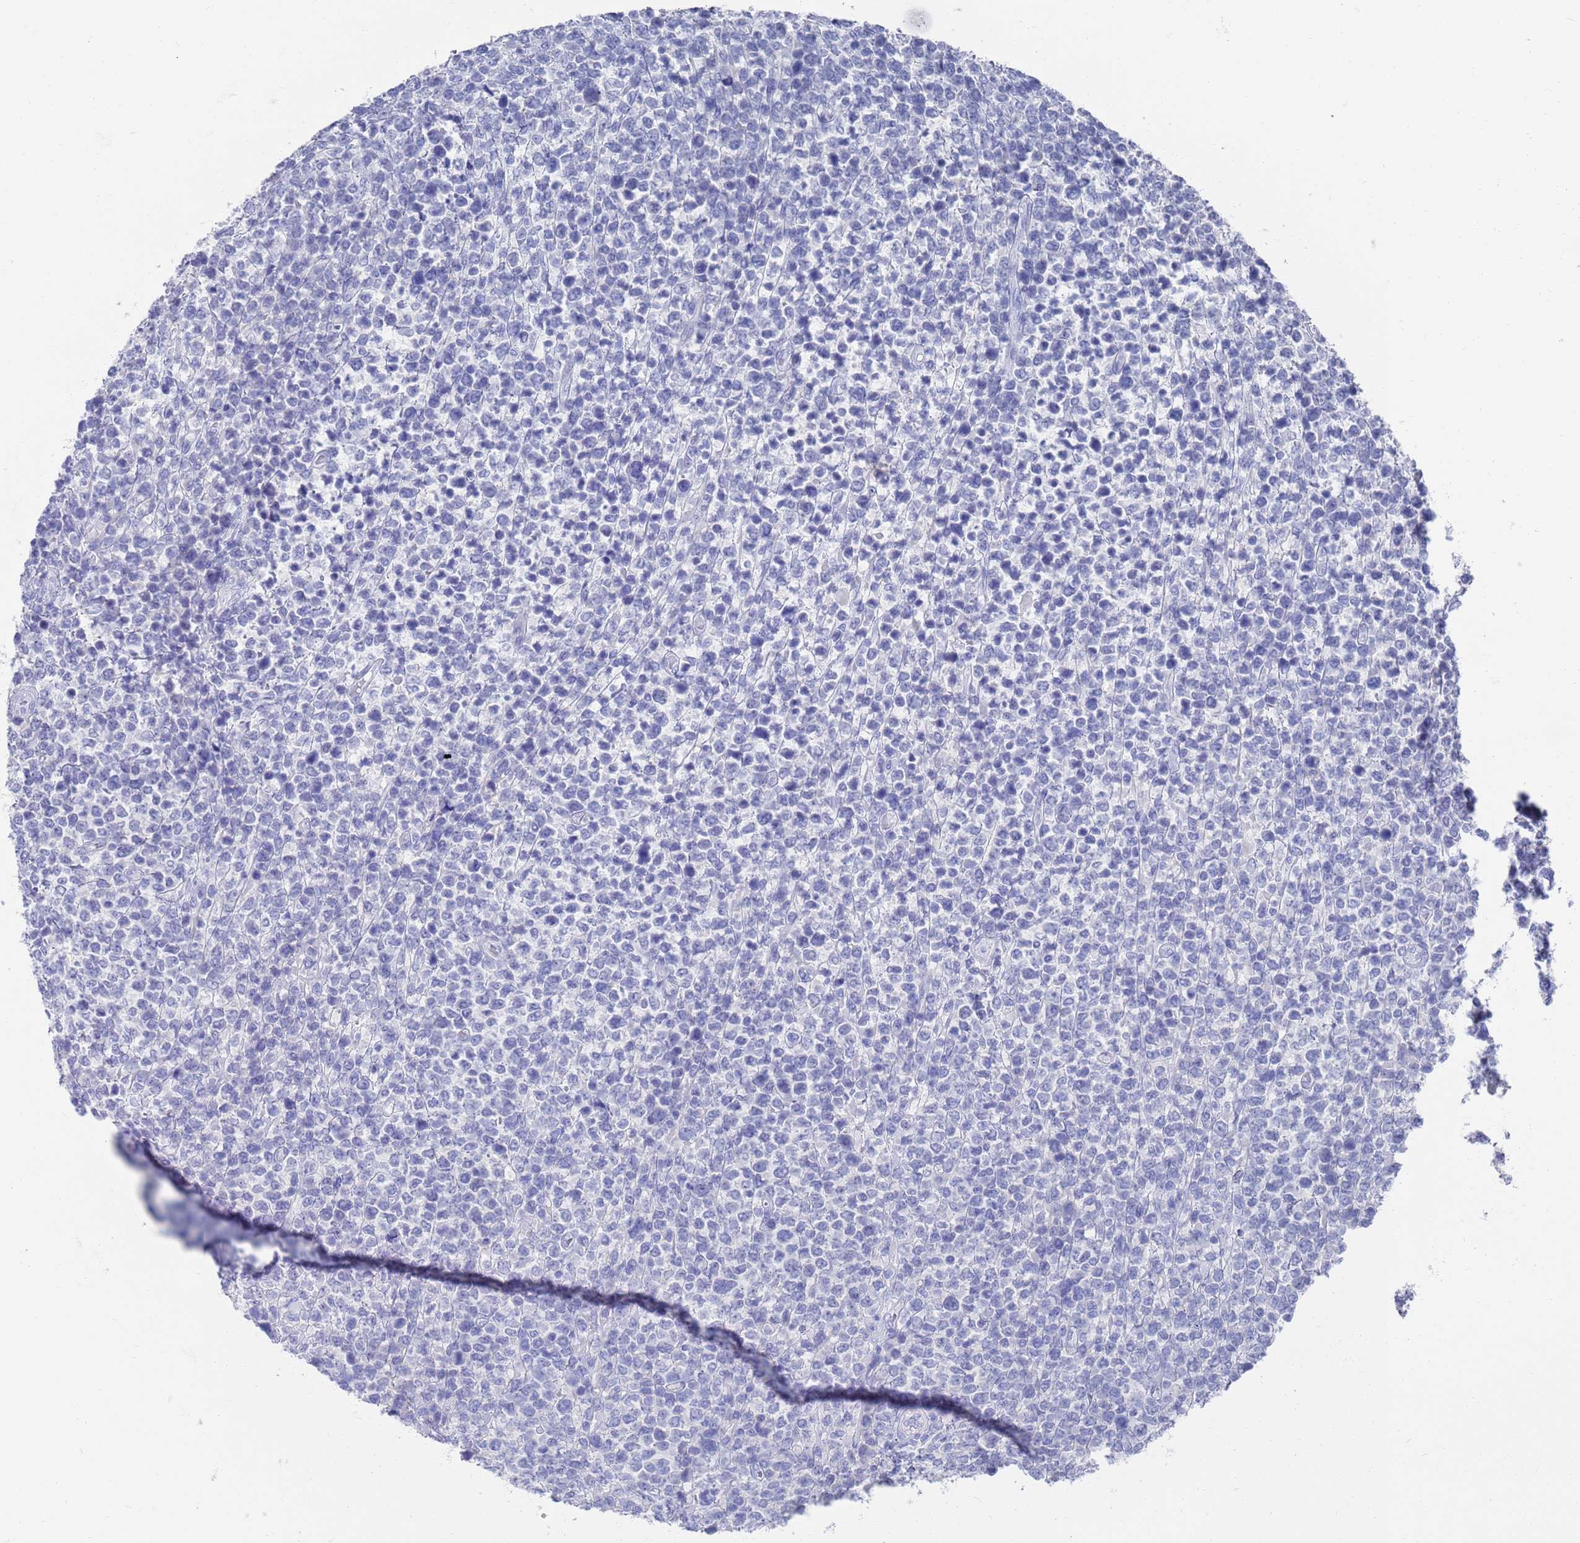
{"staining": {"intensity": "negative", "quantity": "none", "location": "none"}, "tissue": "lymphoma", "cell_type": "Tumor cells", "image_type": "cancer", "snomed": [{"axis": "morphology", "description": "Malignant lymphoma, non-Hodgkin's type, High grade"}, {"axis": "topography", "description": "Soft tissue"}], "caption": "High magnification brightfield microscopy of lymphoma stained with DAB (brown) and counterstained with hematoxylin (blue): tumor cells show no significant expression.", "gene": "MTMR2", "patient": {"sex": "female", "age": 56}}